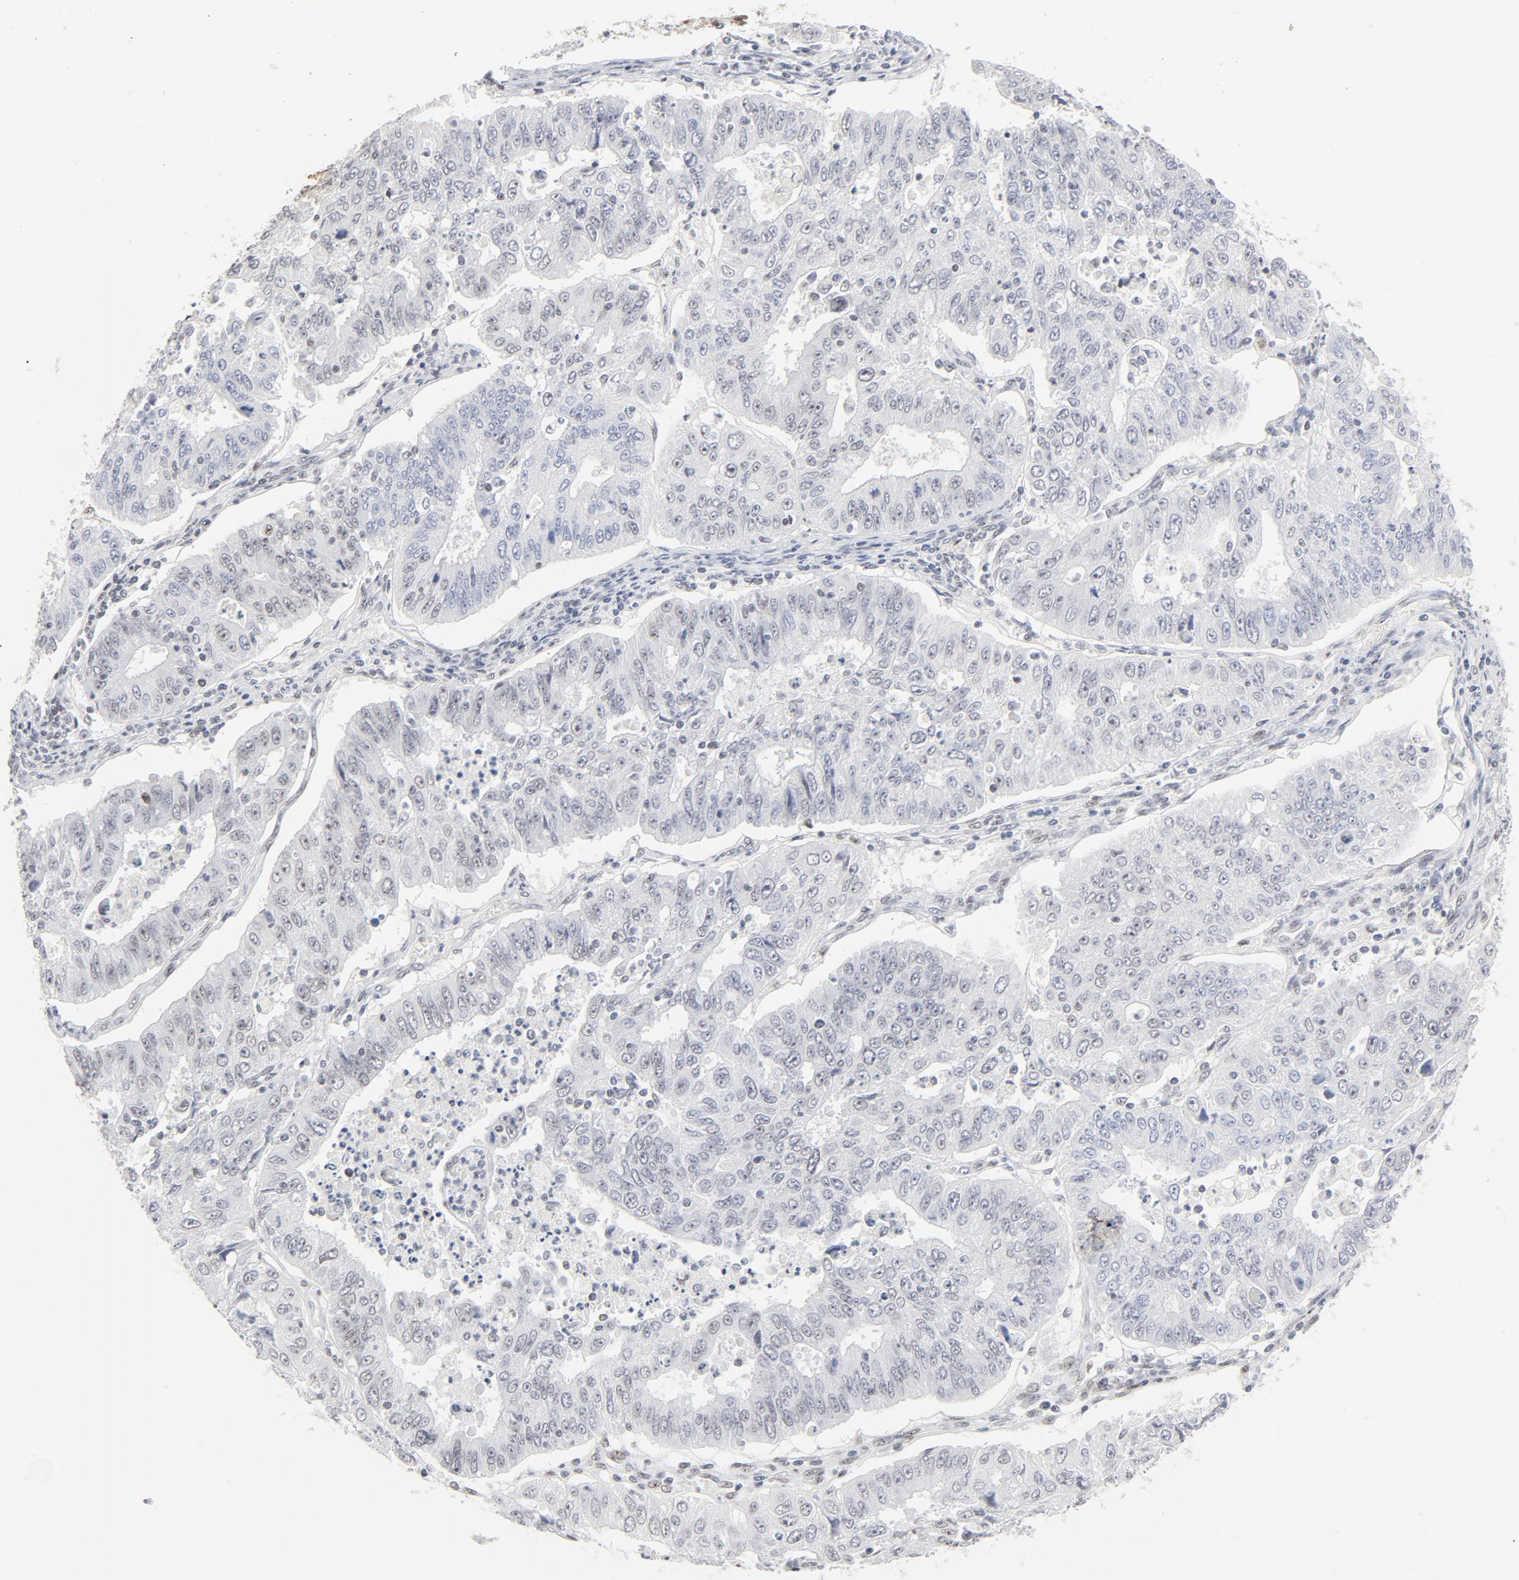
{"staining": {"intensity": "weak", "quantity": "<25%", "location": "nuclear"}, "tissue": "endometrial cancer", "cell_type": "Tumor cells", "image_type": "cancer", "snomed": [{"axis": "morphology", "description": "Adenocarcinoma, NOS"}, {"axis": "topography", "description": "Endometrium"}], "caption": "An image of human endometrial adenocarcinoma is negative for staining in tumor cells.", "gene": "GTF2H1", "patient": {"sex": "female", "age": 42}}